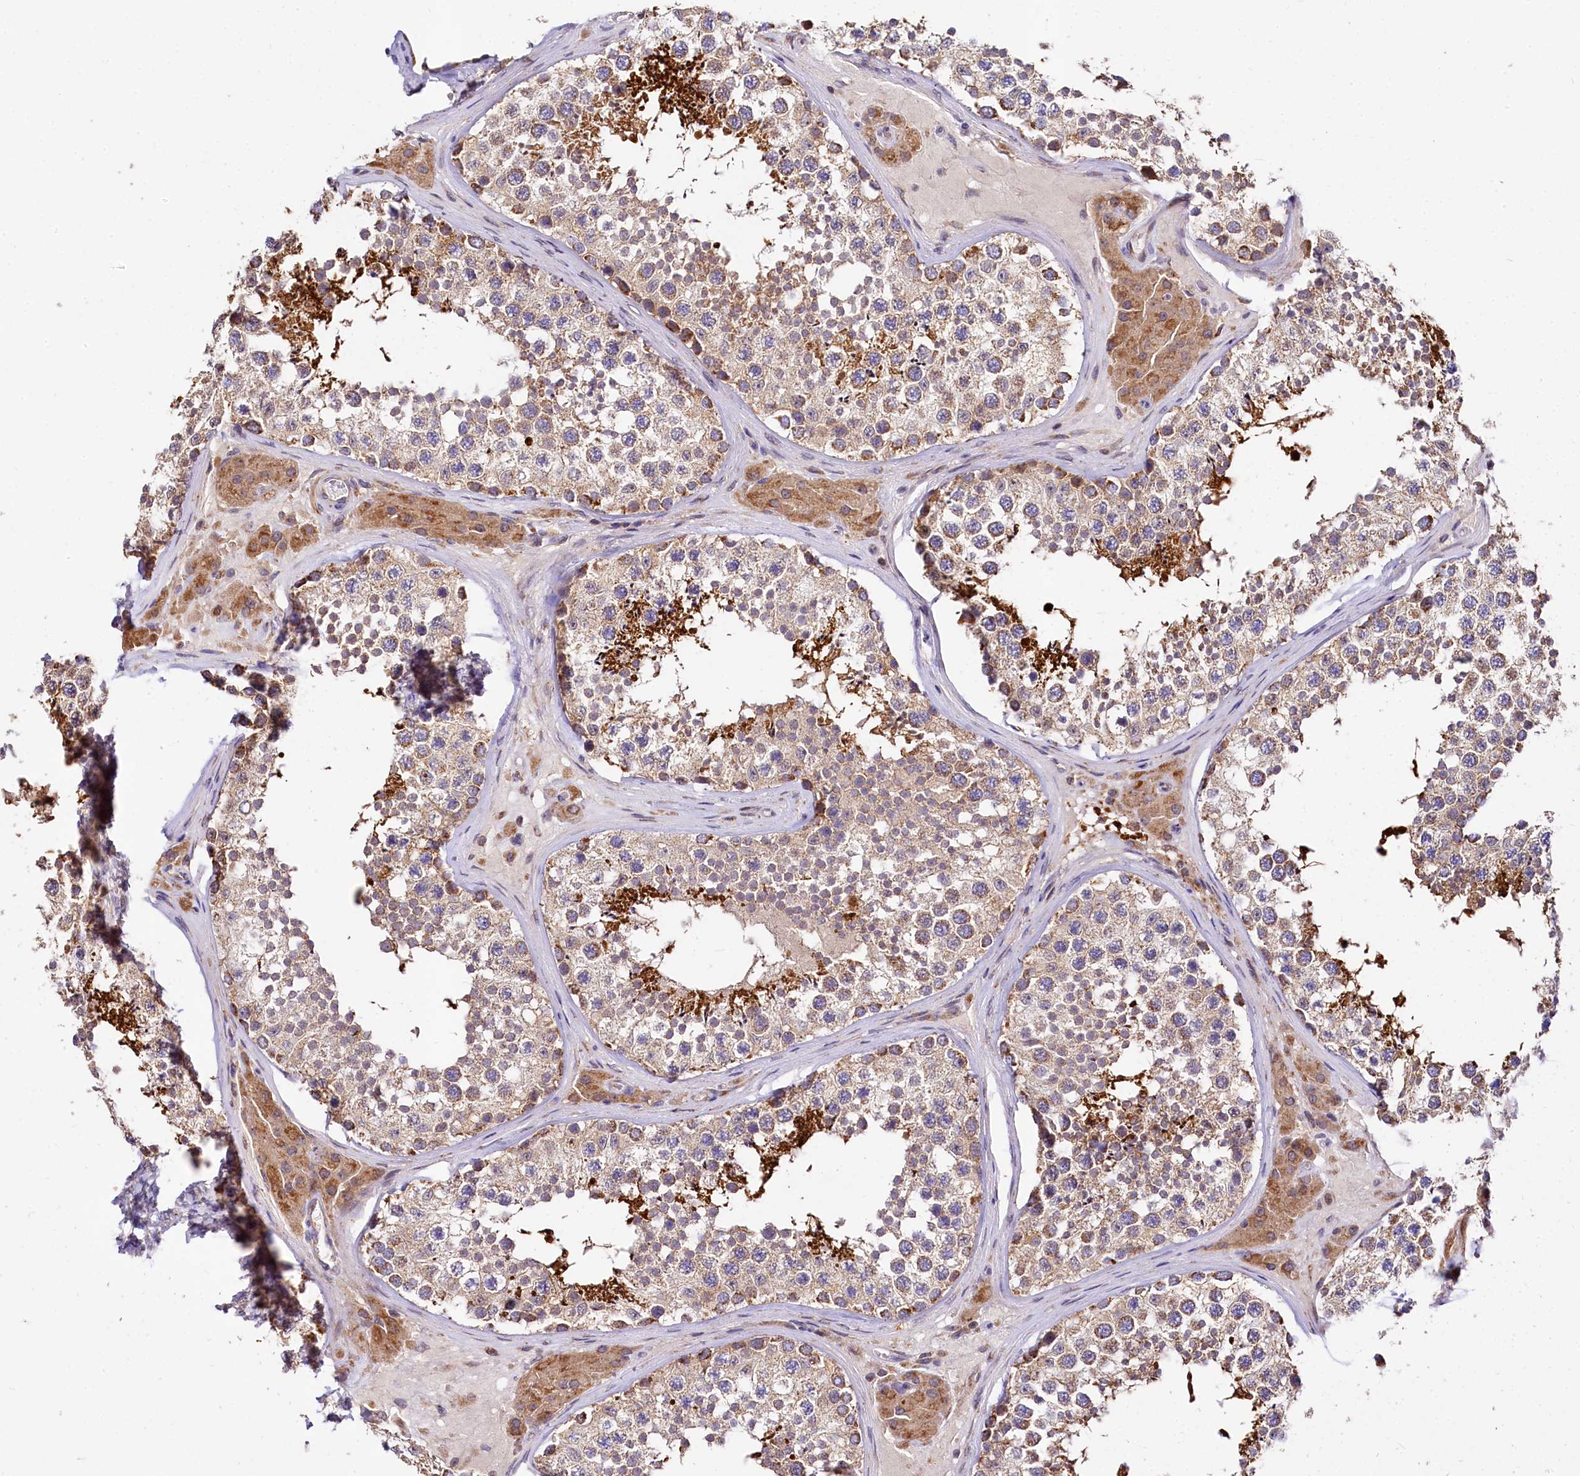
{"staining": {"intensity": "moderate", "quantity": "25%-75%", "location": "cytoplasmic/membranous"}, "tissue": "testis", "cell_type": "Cells in seminiferous ducts", "image_type": "normal", "snomed": [{"axis": "morphology", "description": "Normal tissue, NOS"}, {"axis": "topography", "description": "Testis"}], "caption": "Brown immunohistochemical staining in normal human testis displays moderate cytoplasmic/membranous staining in approximately 25%-75% of cells in seminiferous ducts.", "gene": "SPRYD3", "patient": {"sex": "male", "age": 46}}